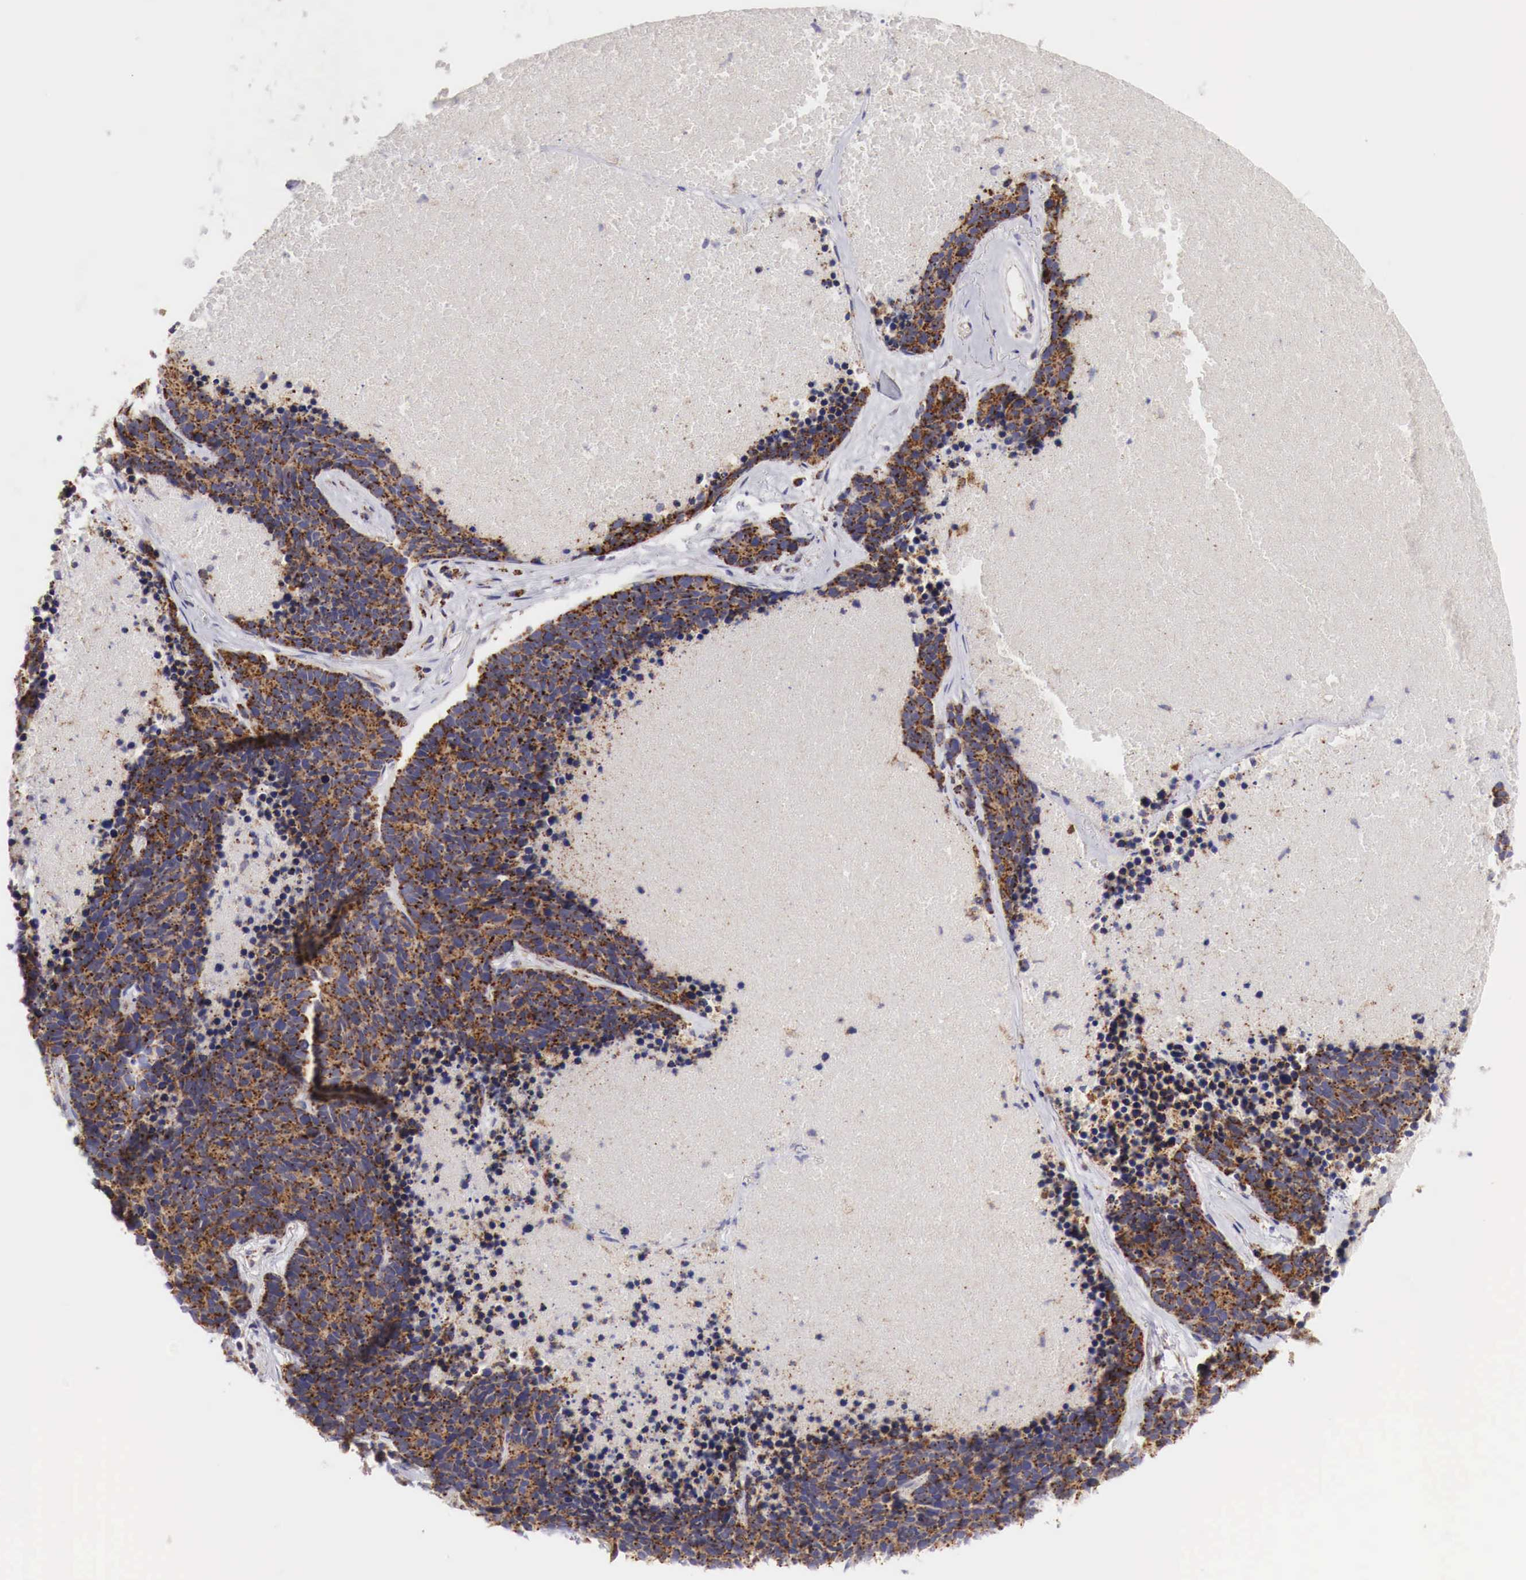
{"staining": {"intensity": "strong", "quantity": ">75%", "location": "cytoplasmic/membranous"}, "tissue": "lung cancer", "cell_type": "Tumor cells", "image_type": "cancer", "snomed": [{"axis": "morphology", "description": "Neoplasm, malignant, NOS"}, {"axis": "topography", "description": "Lung"}], "caption": "This is a histology image of immunohistochemistry (IHC) staining of lung cancer (malignant neoplasm), which shows strong expression in the cytoplasmic/membranous of tumor cells.", "gene": "XPNPEP3", "patient": {"sex": "female", "age": 75}}